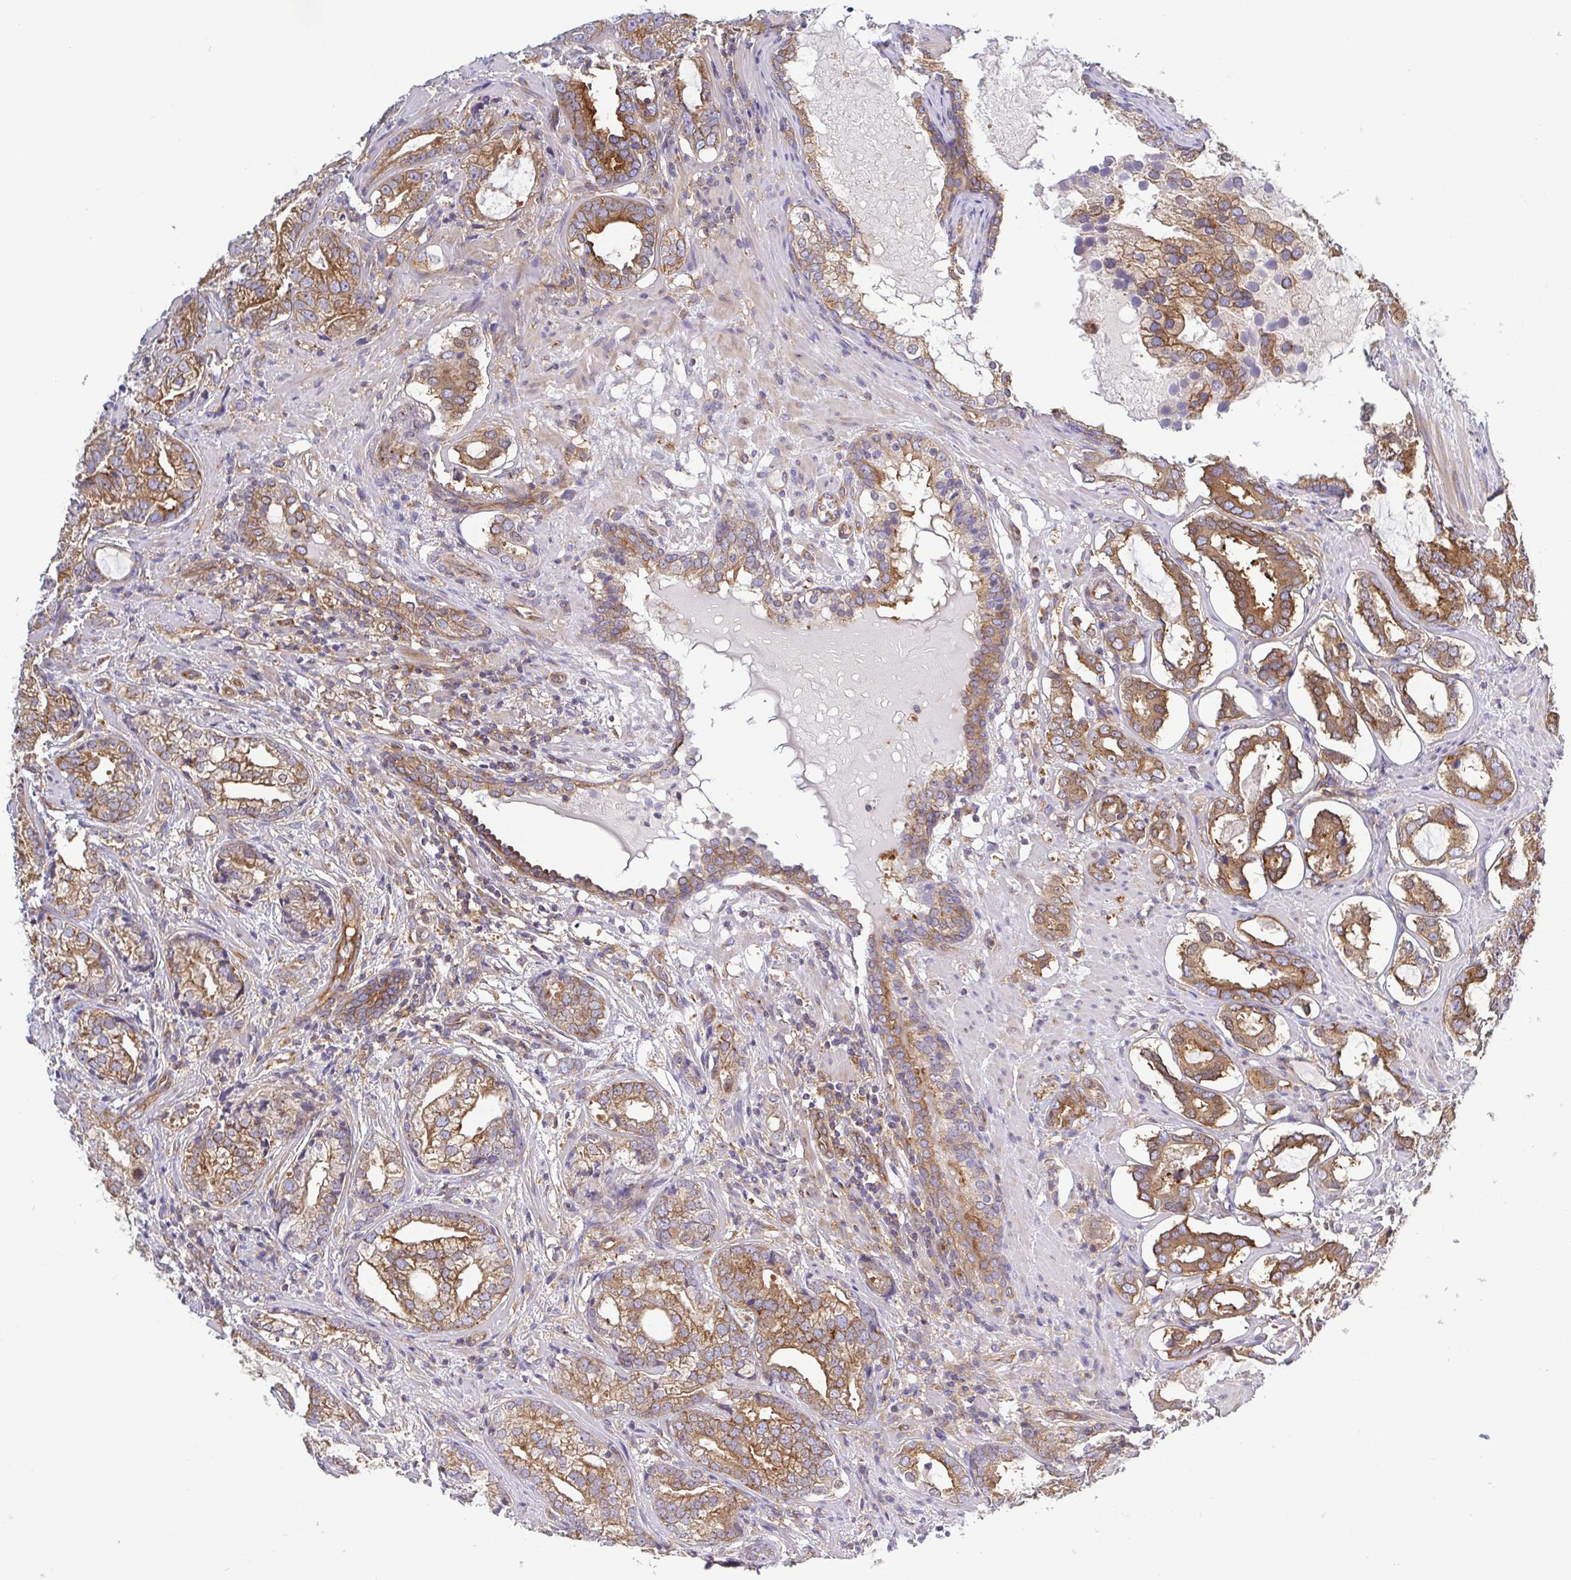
{"staining": {"intensity": "moderate", "quantity": ">75%", "location": "cytoplasmic/membranous"}, "tissue": "prostate cancer", "cell_type": "Tumor cells", "image_type": "cancer", "snomed": [{"axis": "morphology", "description": "Adenocarcinoma, High grade"}, {"axis": "topography", "description": "Prostate"}], "caption": "Adenocarcinoma (high-grade) (prostate) tissue reveals moderate cytoplasmic/membranous positivity in about >75% of tumor cells, visualized by immunohistochemistry. (Stains: DAB in brown, nuclei in blue, Microscopy: brightfield microscopy at high magnification).", "gene": "KIF5B", "patient": {"sex": "male", "age": 75}}